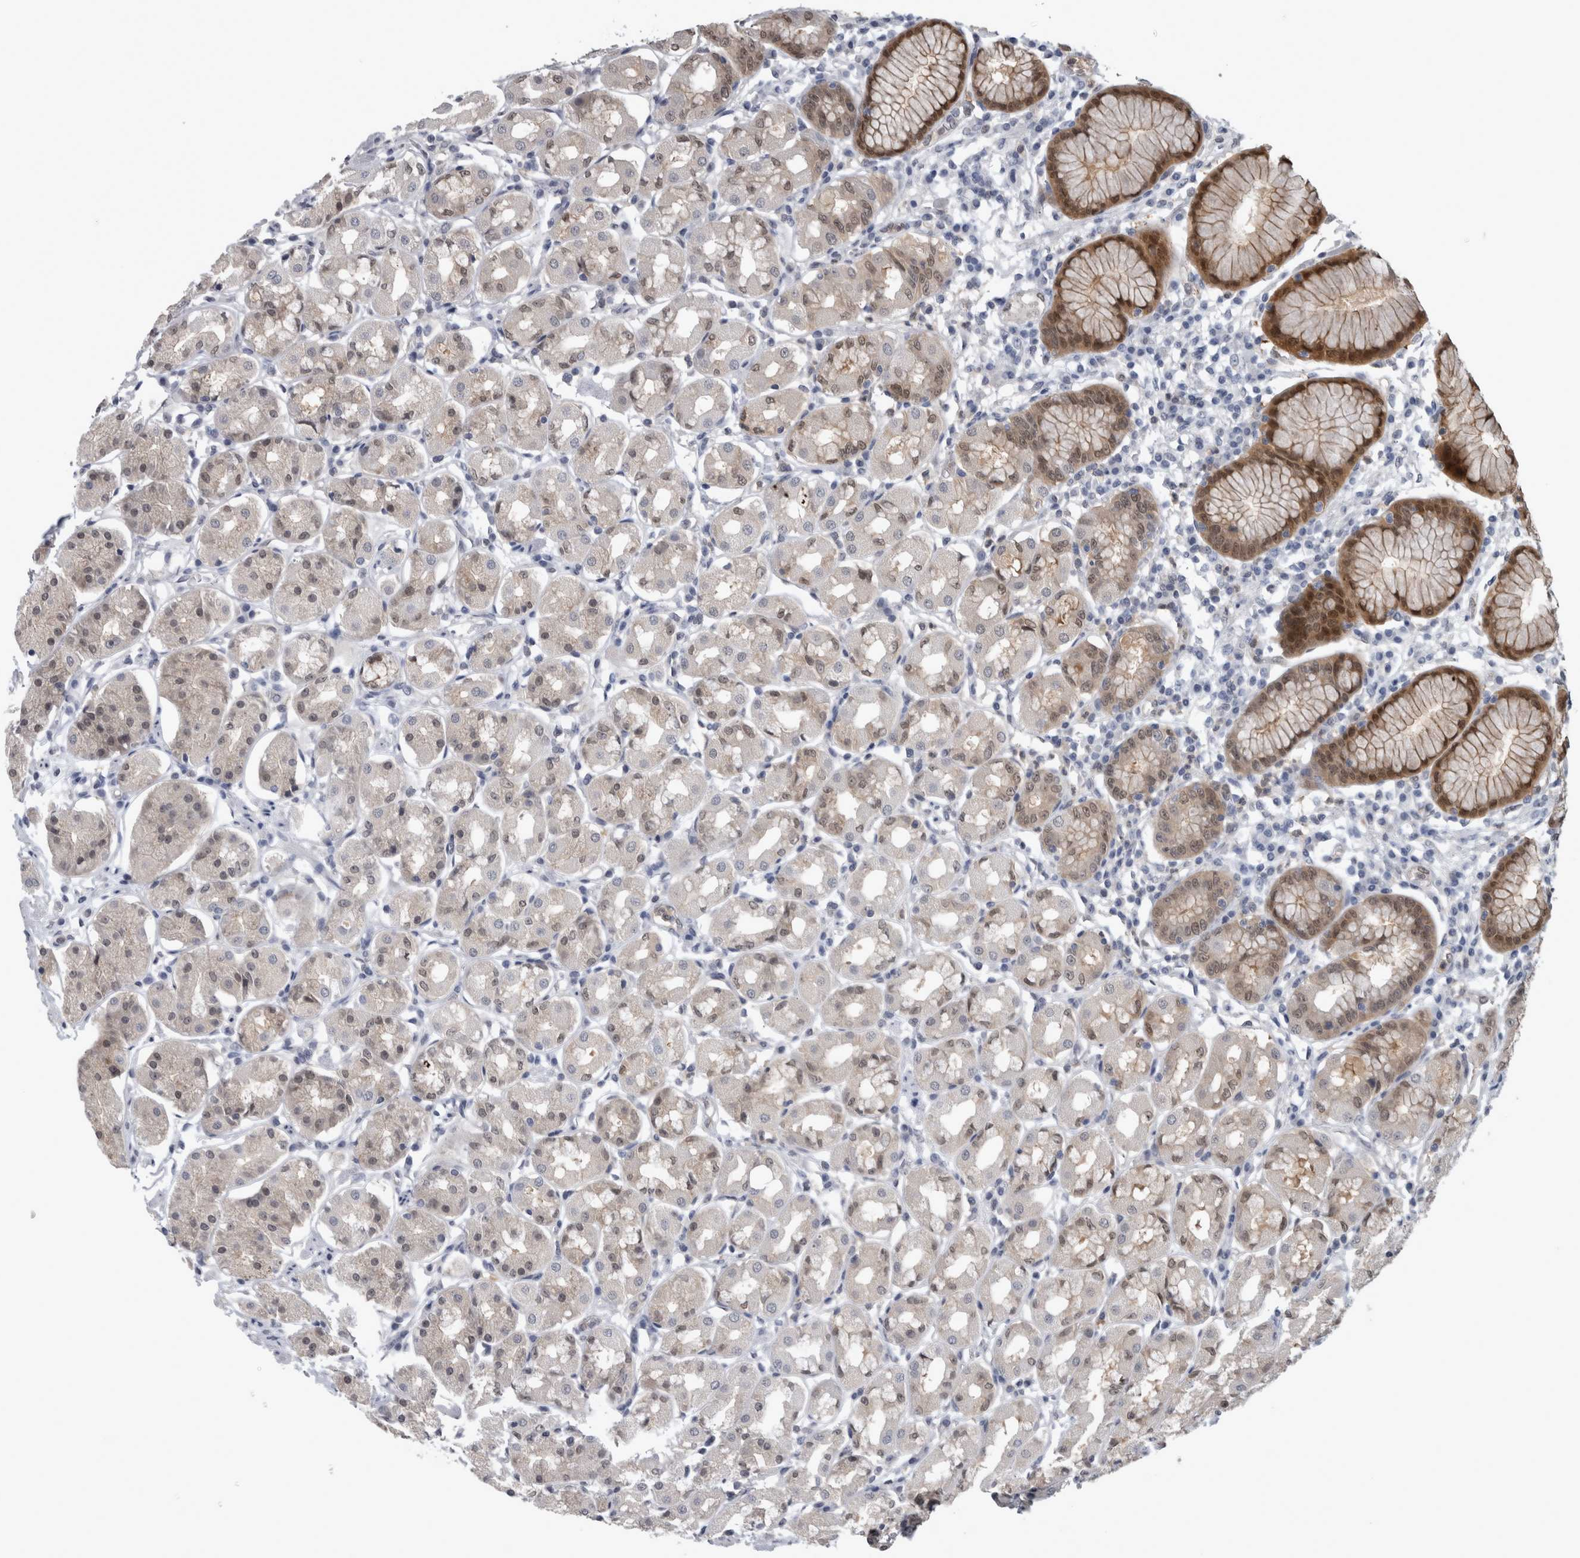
{"staining": {"intensity": "strong", "quantity": "<25%", "location": "cytoplasmic/membranous,nuclear"}, "tissue": "stomach", "cell_type": "Glandular cells", "image_type": "normal", "snomed": [{"axis": "morphology", "description": "Normal tissue, NOS"}, {"axis": "topography", "description": "Stomach"}, {"axis": "topography", "description": "Stomach, lower"}], "caption": "This micrograph exhibits immunohistochemistry (IHC) staining of unremarkable human stomach, with medium strong cytoplasmic/membranous,nuclear staining in approximately <25% of glandular cells.", "gene": "NAPRT", "patient": {"sex": "female", "age": 56}}